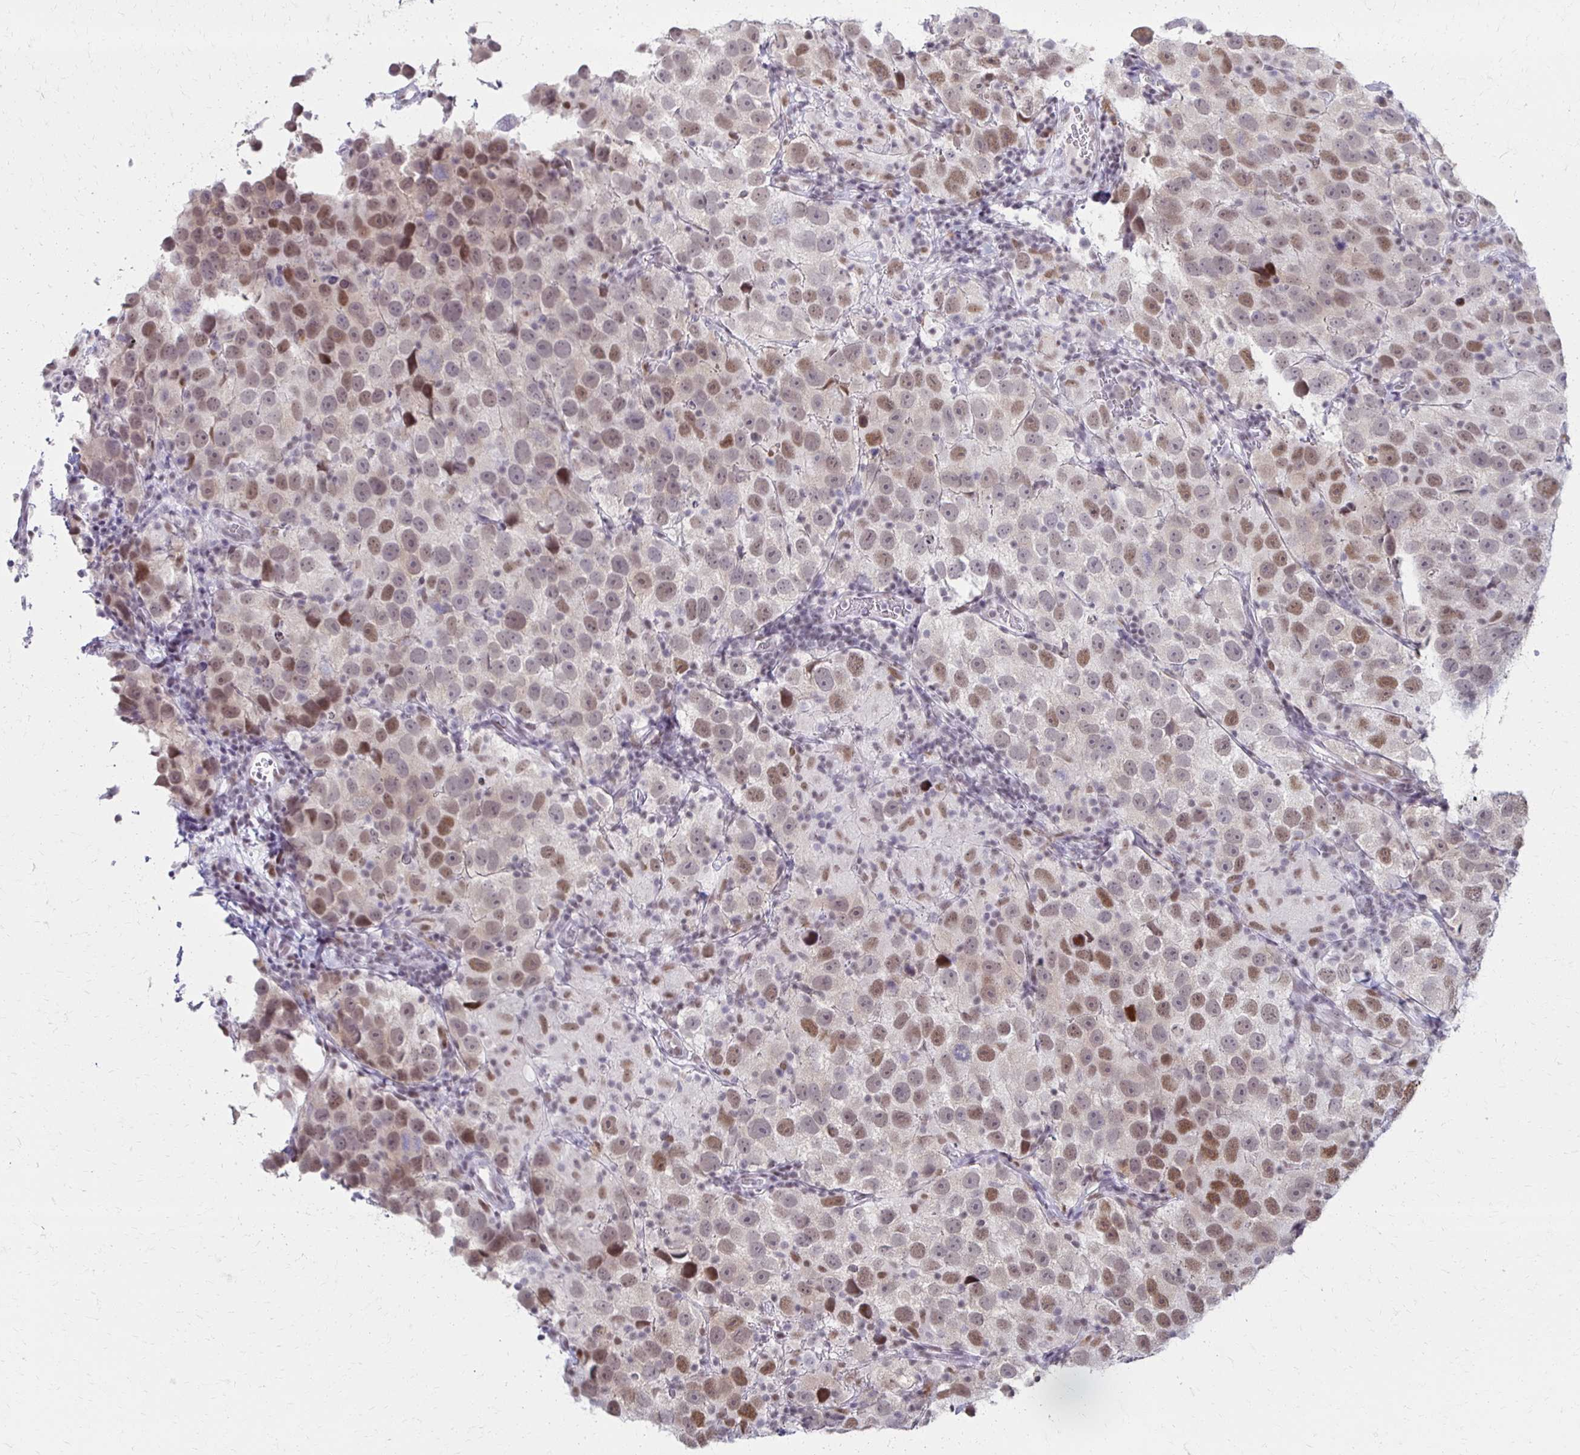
{"staining": {"intensity": "moderate", "quantity": "25%-75%", "location": "nuclear"}, "tissue": "testis cancer", "cell_type": "Tumor cells", "image_type": "cancer", "snomed": [{"axis": "morphology", "description": "Seminoma, NOS"}, {"axis": "topography", "description": "Testis"}], "caption": "Immunohistochemical staining of human testis cancer reveals moderate nuclear protein staining in about 25%-75% of tumor cells. Using DAB (brown) and hematoxylin (blue) stains, captured at high magnification using brightfield microscopy.", "gene": "IRF7", "patient": {"sex": "male", "age": 26}}